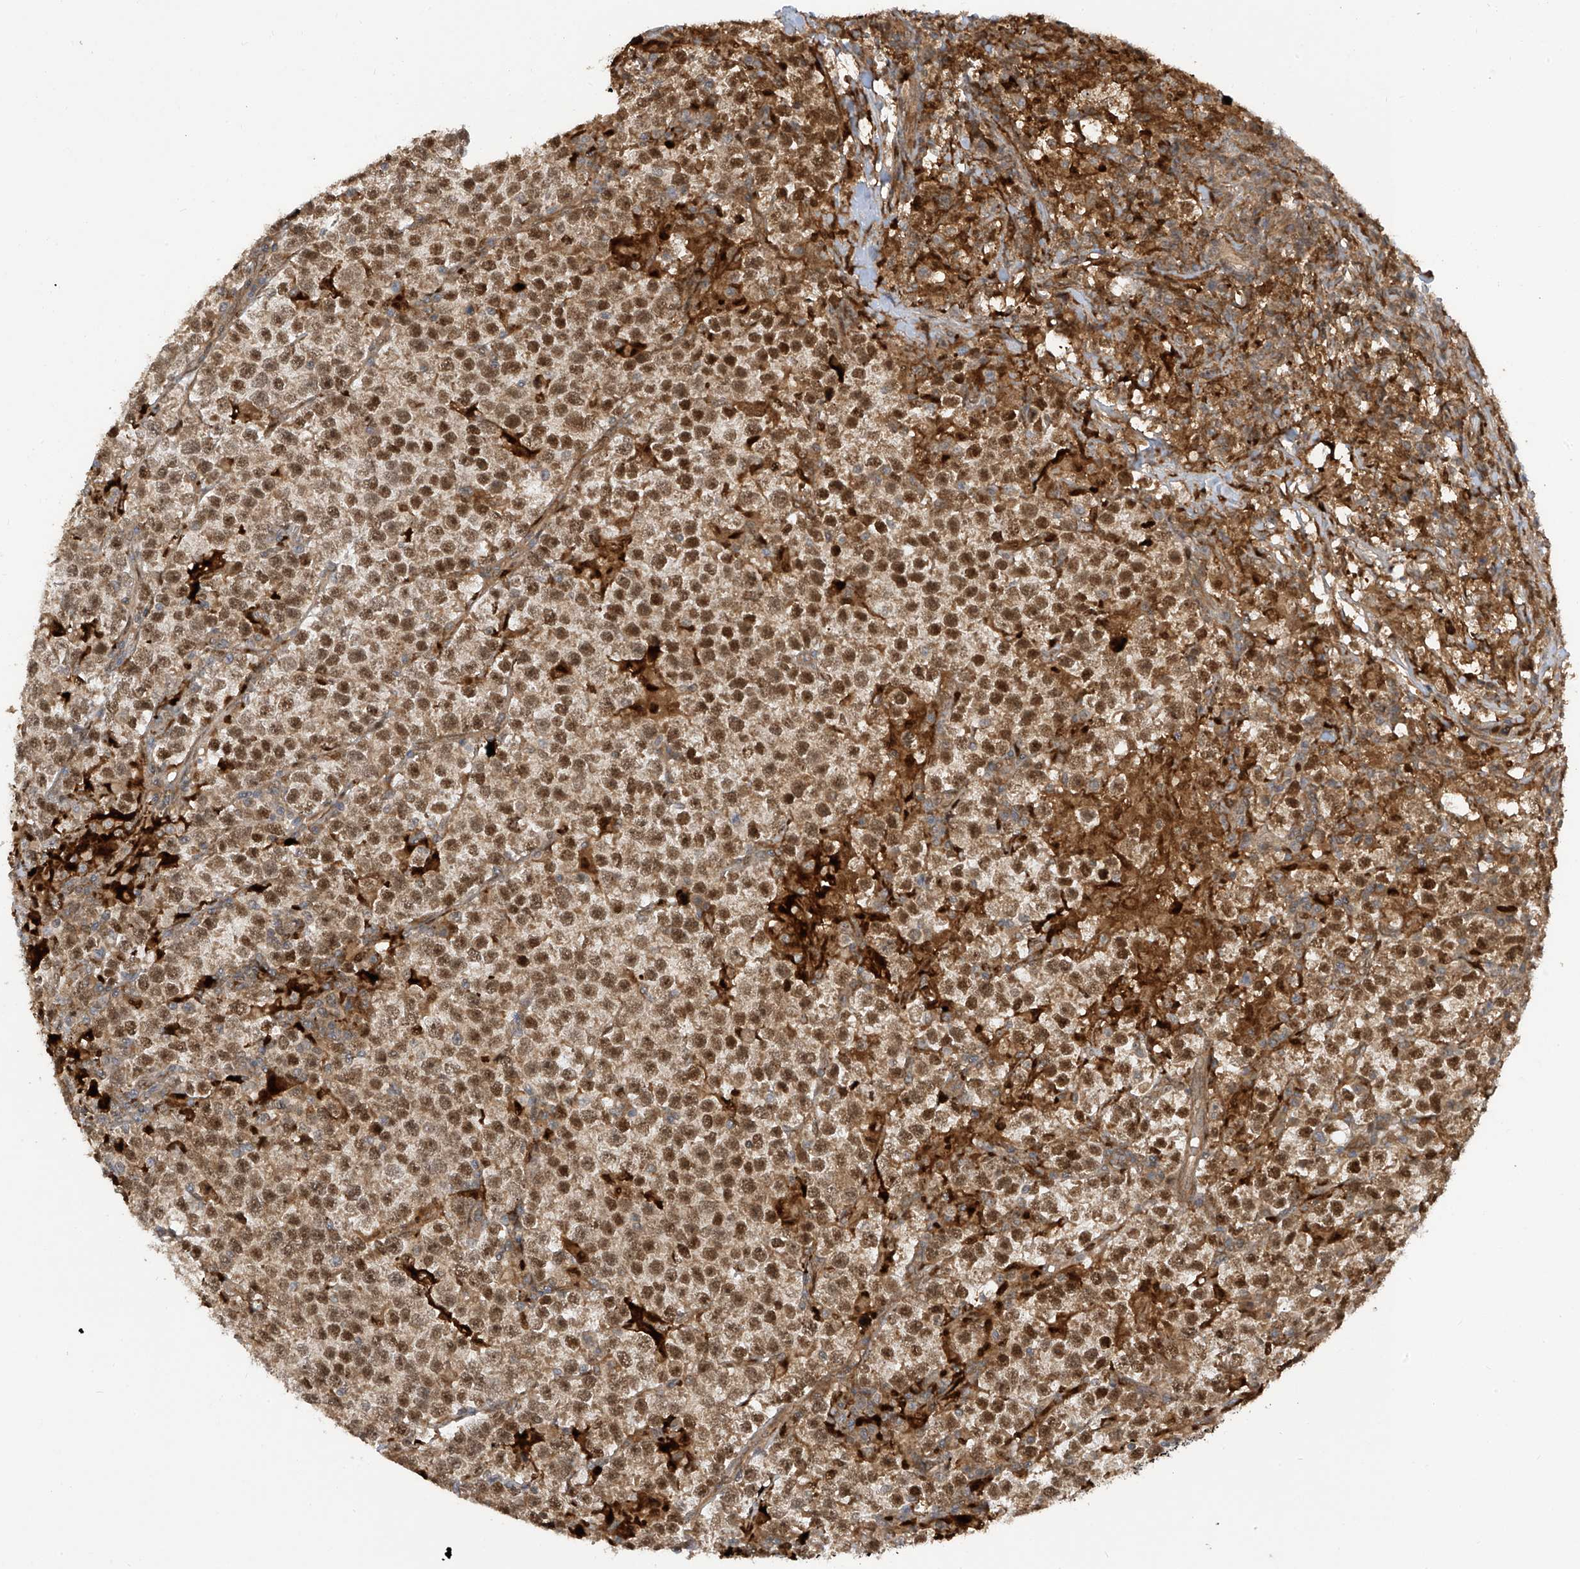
{"staining": {"intensity": "moderate", "quantity": ">75%", "location": "cytoplasmic/membranous,nuclear"}, "tissue": "testis cancer", "cell_type": "Tumor cells", "image_type": "cancer", "snomed": [{"axis": "morphology", "description": "Normal tissue, NOS"}, {"axis": "morphology", "description": "Seminoma, NOS"}, {"axis": "topography", "description": "Testis"}], "caption": "Immunohistochemistry (IHC) image of neoplastic tissue: human testis cancer stained using IHC demonstrates medium levels of moderate protein expression localized specifically in the cytoplasmic/membranous and nuclear of tumor cells, appearing as a cytoplasmic/membranous and nuclear brown color.", "gene": "ATAD2B", "patient": {"sex": "male", "age": 43}}